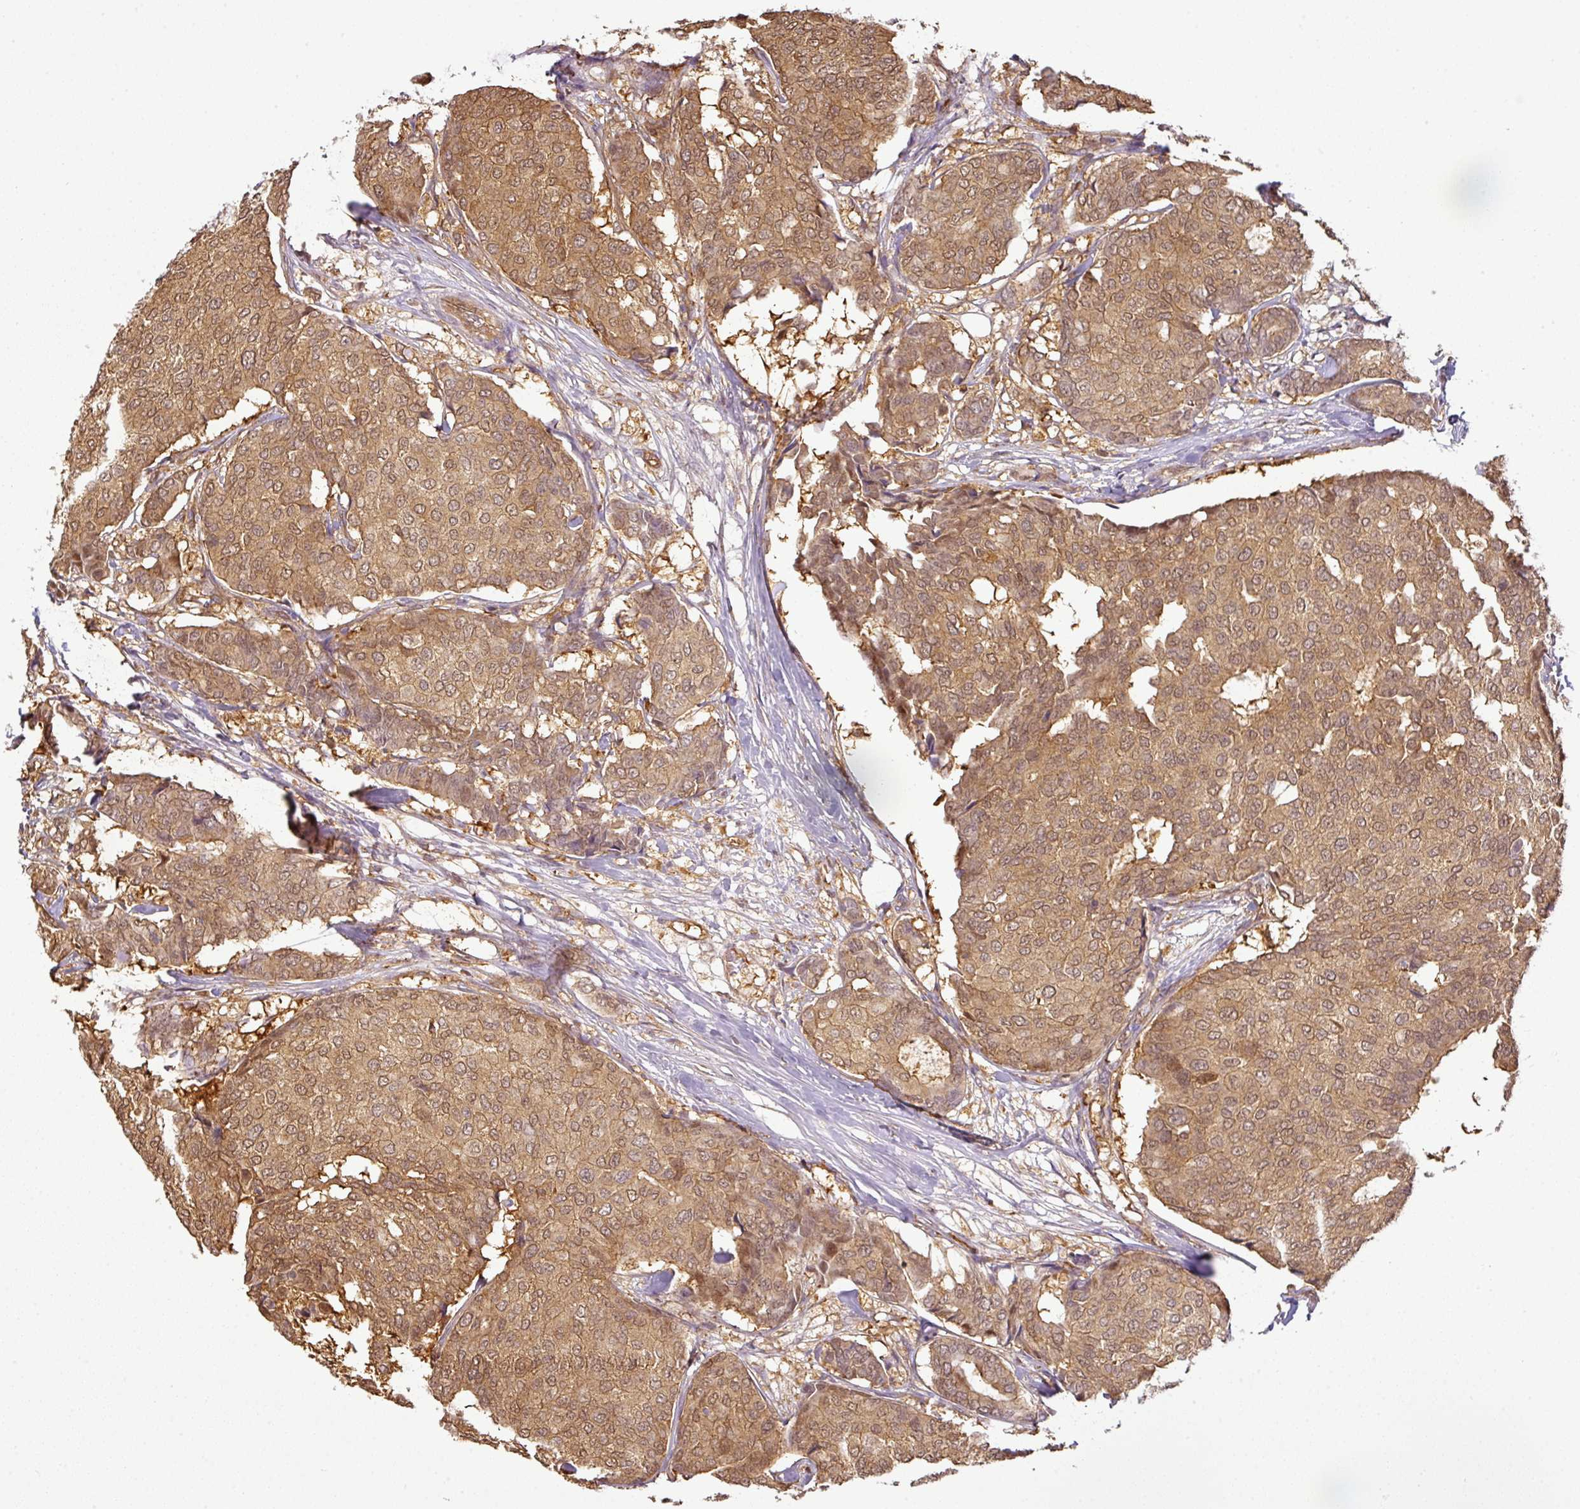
{"staining": {"intensity": "moderate", "quantity": ">75%", "location": "cytoplasmic/membranous,nuclear"}, "tissue": "breast cancer", "cell_type": "Tumor cells", "image_type": "cancer", "snomed": [{"axis": "morphology", "description": "Duct carcinoma"}, {"axis": "topography", "description": "Breast"}], "caption": "Breast infiltrating ductal carcinoma stained for a protein (brown) displays moderate cytoplasmic/membranous and nuclear positive staining in approximately >75% of tumor cells.", "gene": "ANKRD18A", "patient": {"sex": "female", "age": 75}}